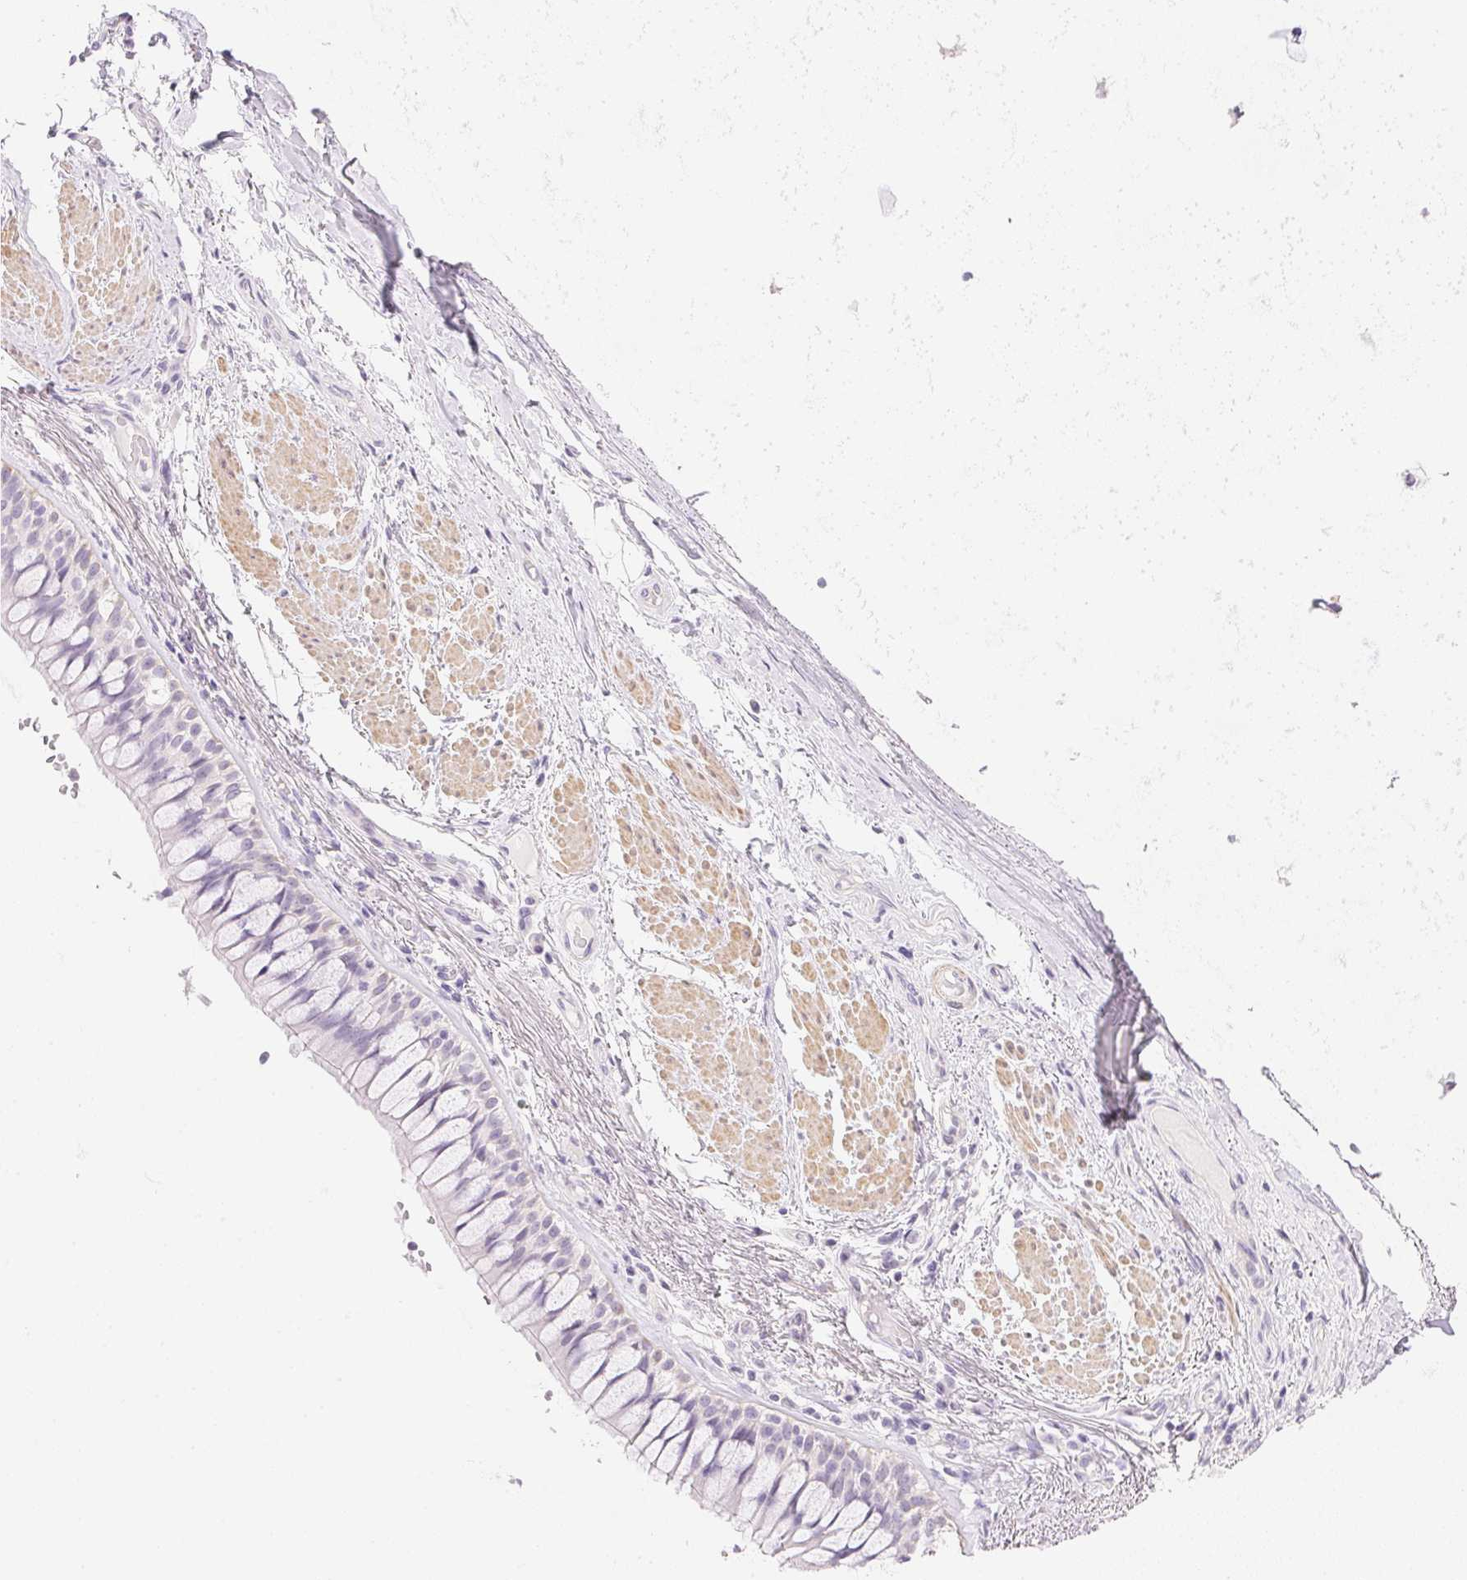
{"staining": {"intensity": "negative", "quantity": "none", "location": "none"}, "tissue": "soft tissue", "cell_type": "Fibroblasts", "image_type": "normal", "snomed": [{"axis": "morphology", "description": "Normal tissue, NOS"}, {"axis": "topography", "description": "Cartilage tissue"}, {"axis": "topography", "description": "Bronchus"}], "caption": "Immunohistochemistry histopathology image of unremarkable soft tissue: human soft tissue stained with DAB exhibits no significant protein positivity in fibroblasts.", "gene": "KCNE2", "patient": {"sex": "male", "age": 64}}